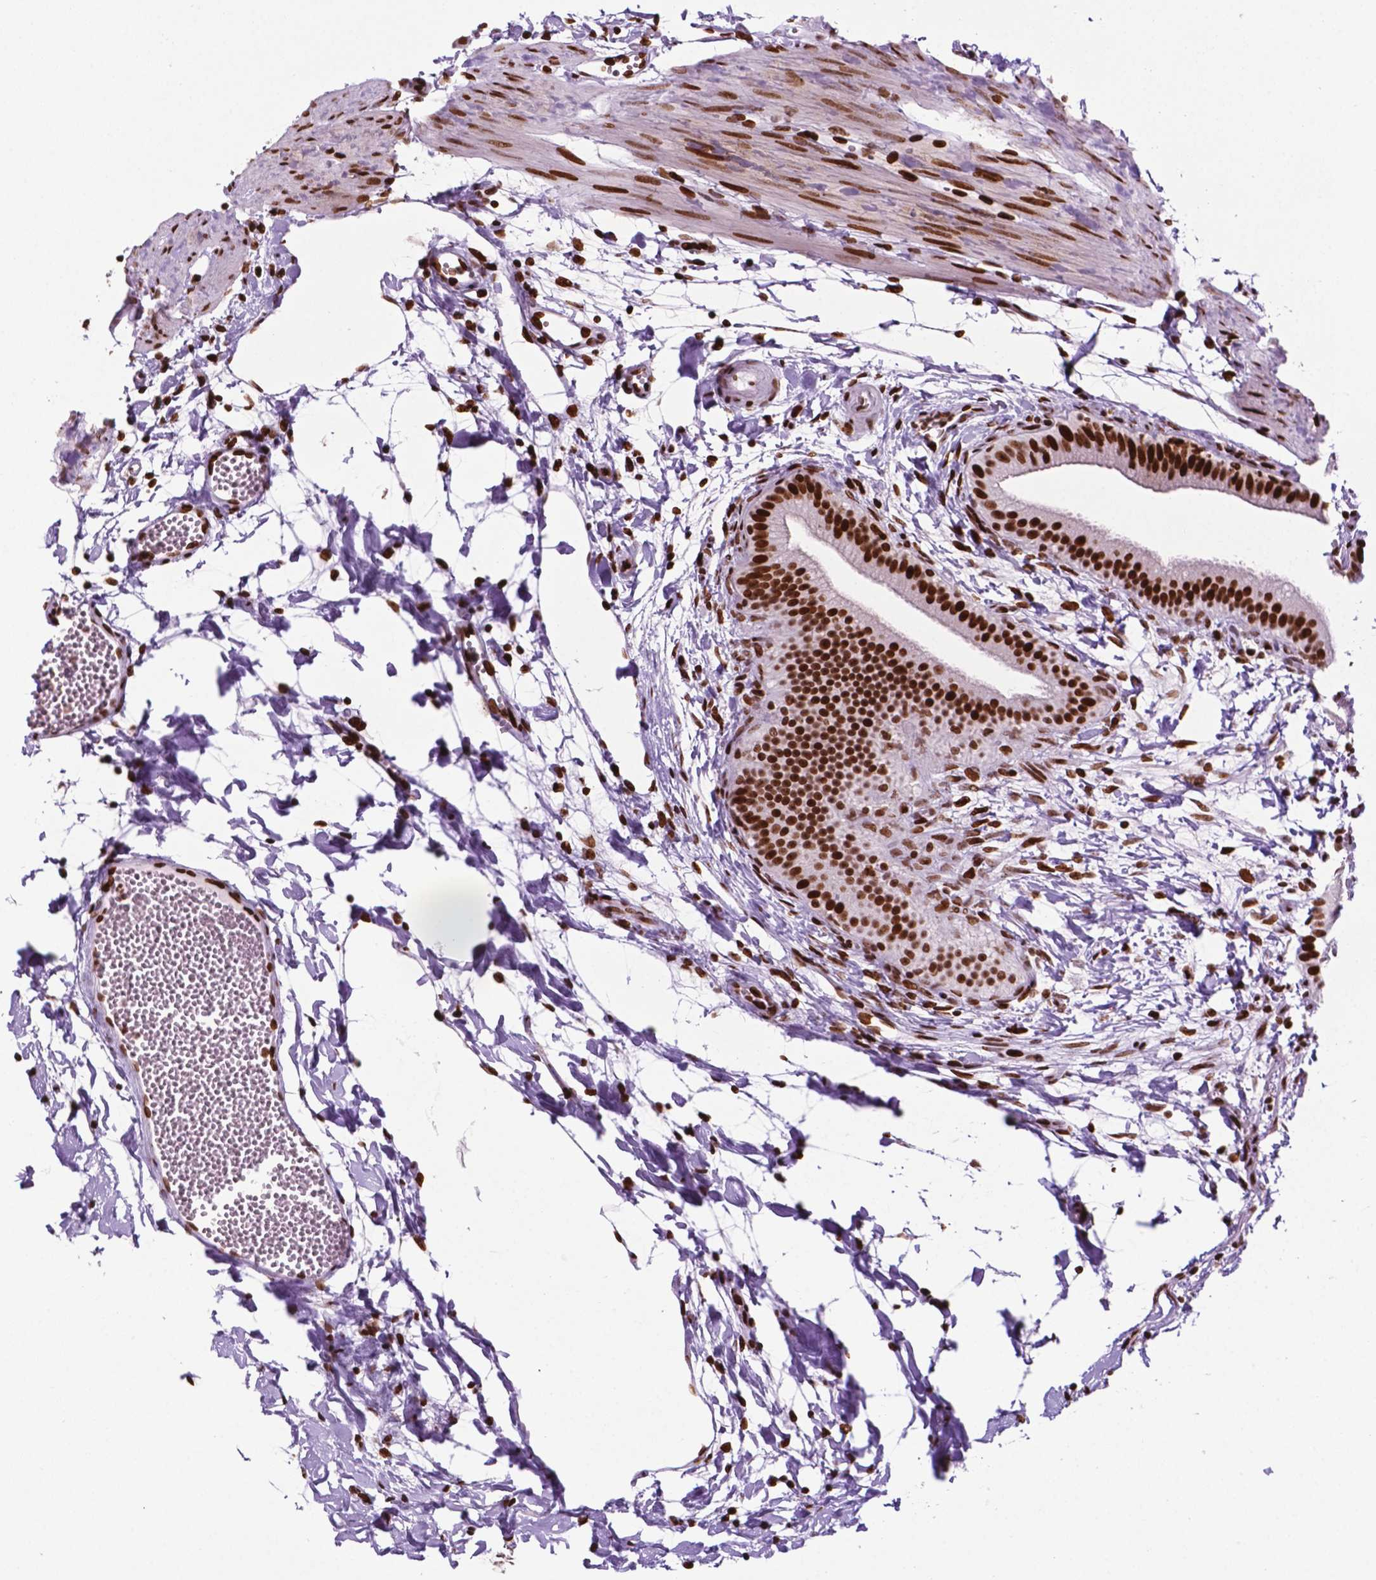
{"staining": {"intensity": "strong", "quantity": ">75%", "location": "nuclear"}, "tissue": "gallbladder", "cell_type": "Glandular cells", "image_type": "normal", "snomed": [{"axis": "morphology", "description": "Normal tissue, NOS"}, {"axis": "topography", "description": "Gallbladder"}], "caption": "This image reveals unremarkable gallbladder stained with IHC to label a protein in brown. The nuclear of glandular cells show strong positivity for the protein. Nuclei are counter-stained blue.", "gene": "TMEM250", "patient": {"sex": "female", "age": 63}}